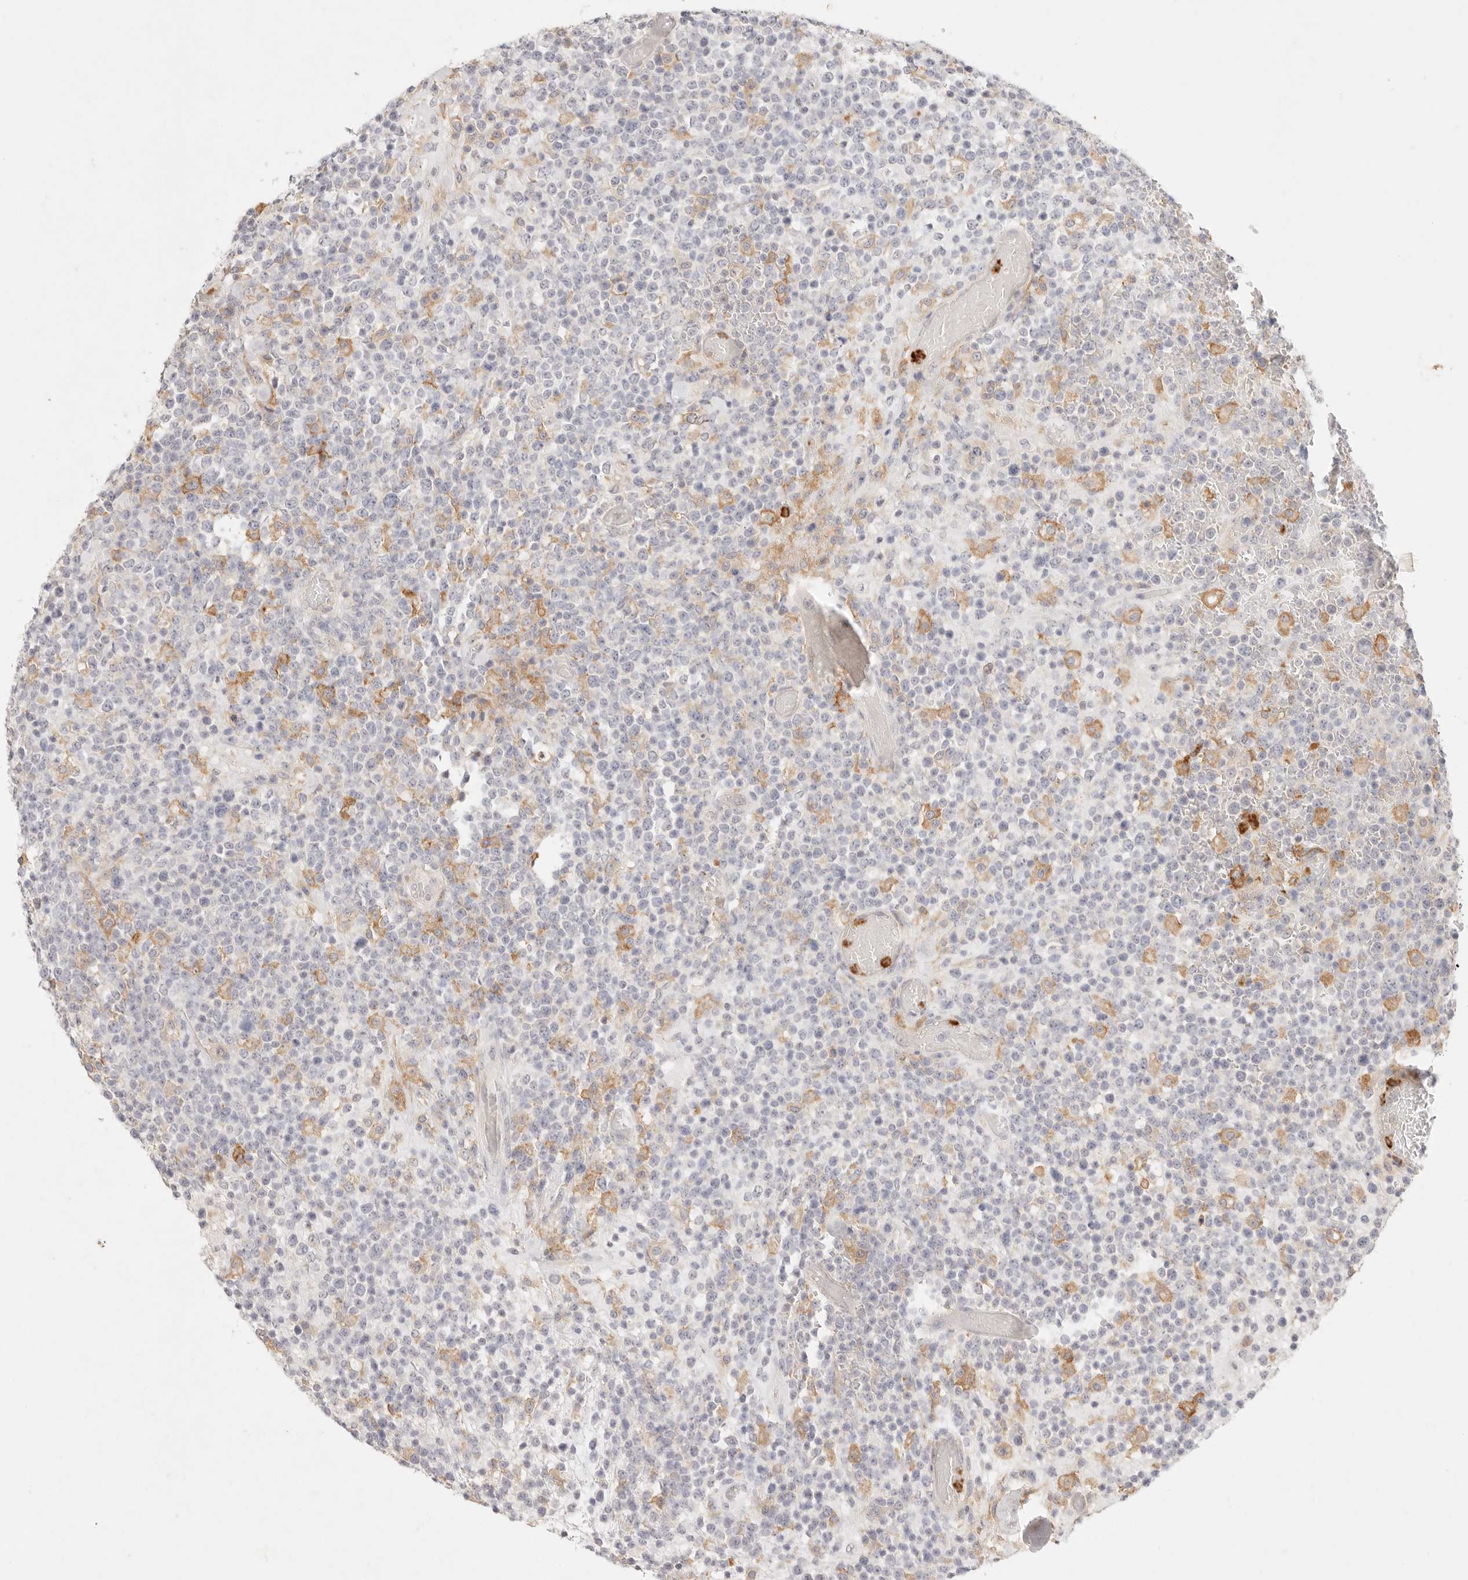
{"staining": {"intensity": "negative", "quantity": "none", "location": "none"}, "tissue": "lymphoma", "cell_type": "Tumor cells", "image_type": "cancer", "snomed": [{"axis": "morphology", "description": "Malignant lymphoma, non-Hodgkin's type, High grade"}, {"axis": "topography", "description": "Colon"}], "caption": "Malignant lymphoma, non-Hodgkin's type (high-grade) was stained to show a protein in brown. There is no significant positivity in tumor cells.", "gene": "GPR84", "patient": {"sex": "female", "age": 53}}